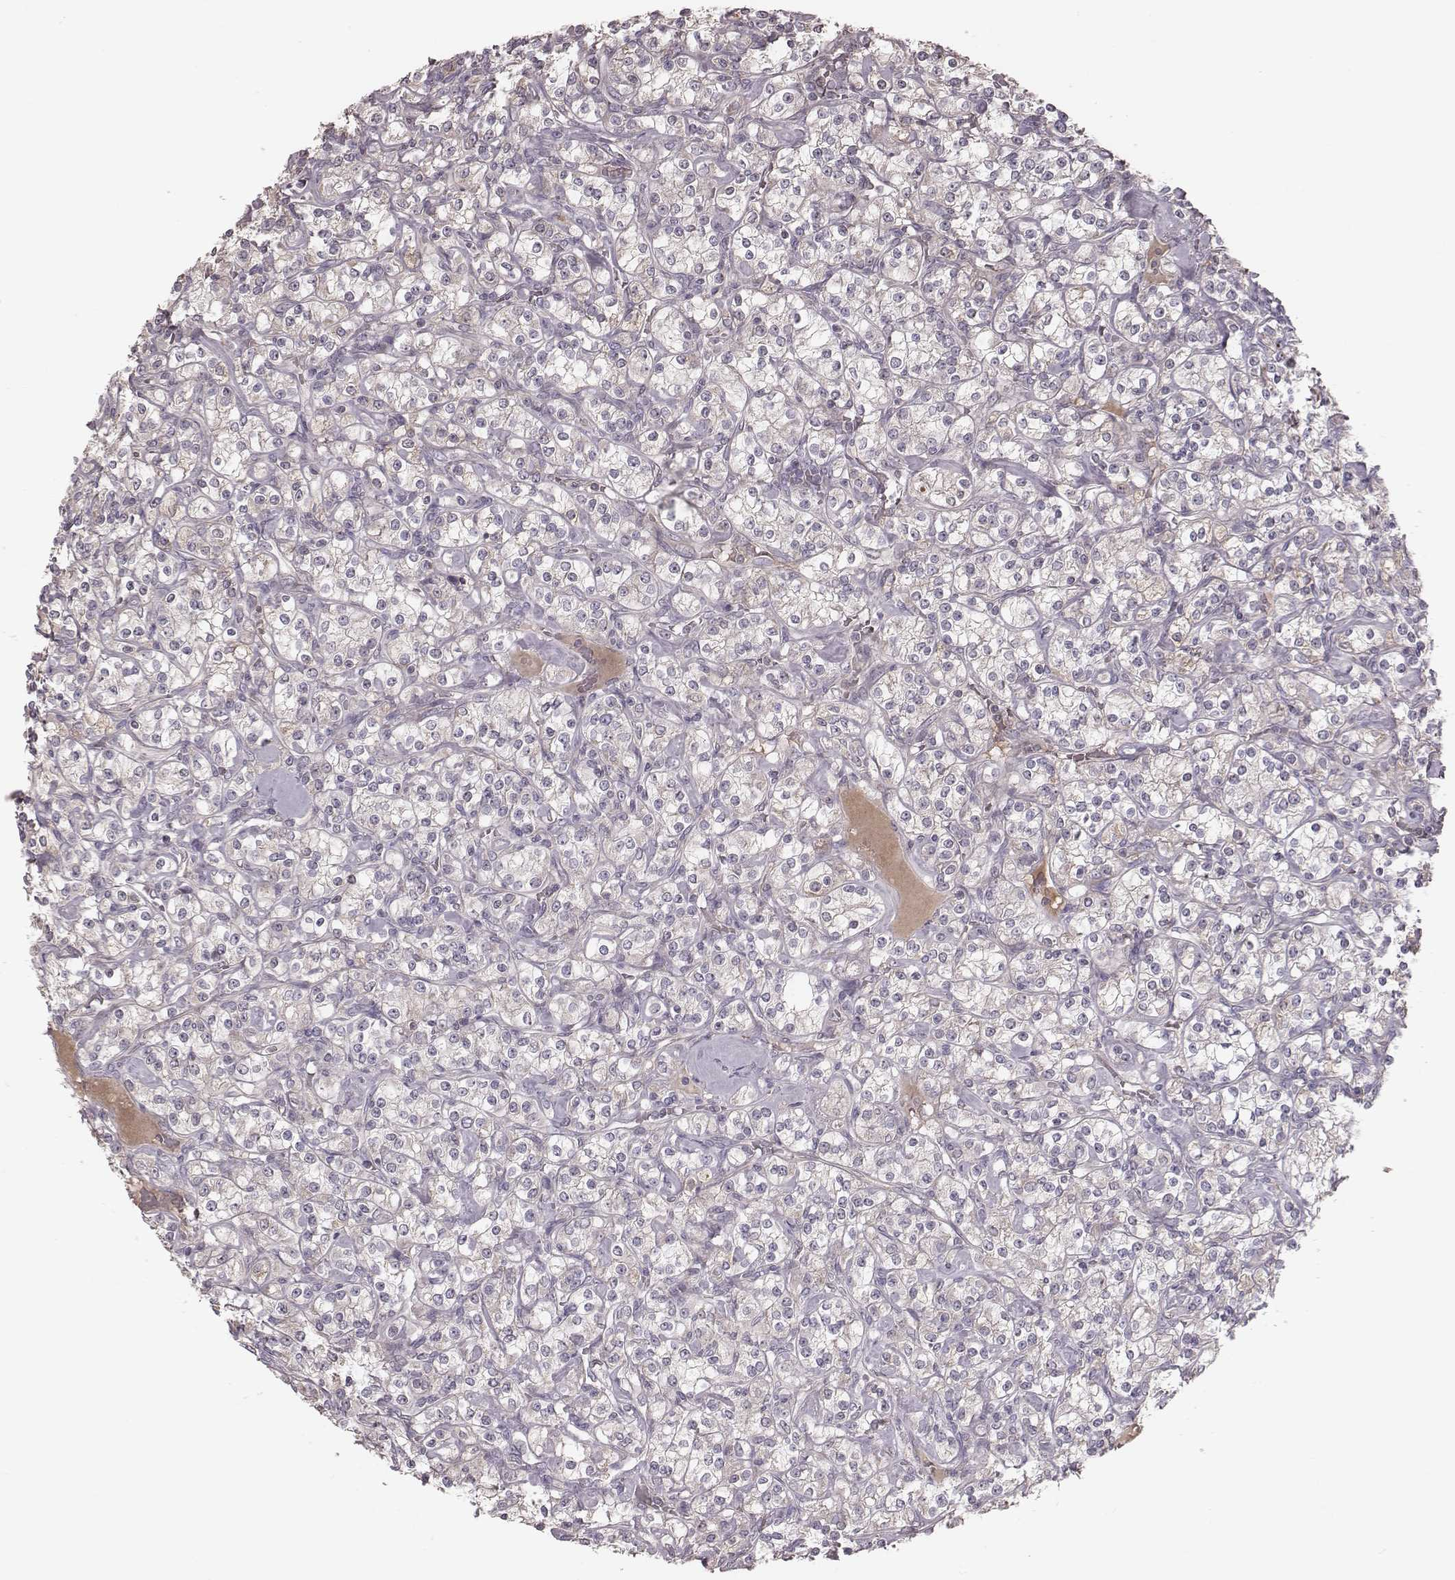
{"staining": {"intensity": "negative", "quantity": "none", "location": "none"}, "tissue": "renal cancer", "cell_type": "Tumor cells", "image_type": "cancer", "snomed": [{"axis": "morphology", "description": "Adenocarcinoma, NOS"}, {"axis": "topography", "description": "Kidney"}], "caption": "Immunohistochemical staining of adenocarcinoma (renal) exhibits no significant positivity in tumor cells. (DAB (3,3'-diaminobenzidine) IHC with hematoxylin counter stain).", "gene": "MRPS27", "patient": {"sex": "male", "age": 77}}